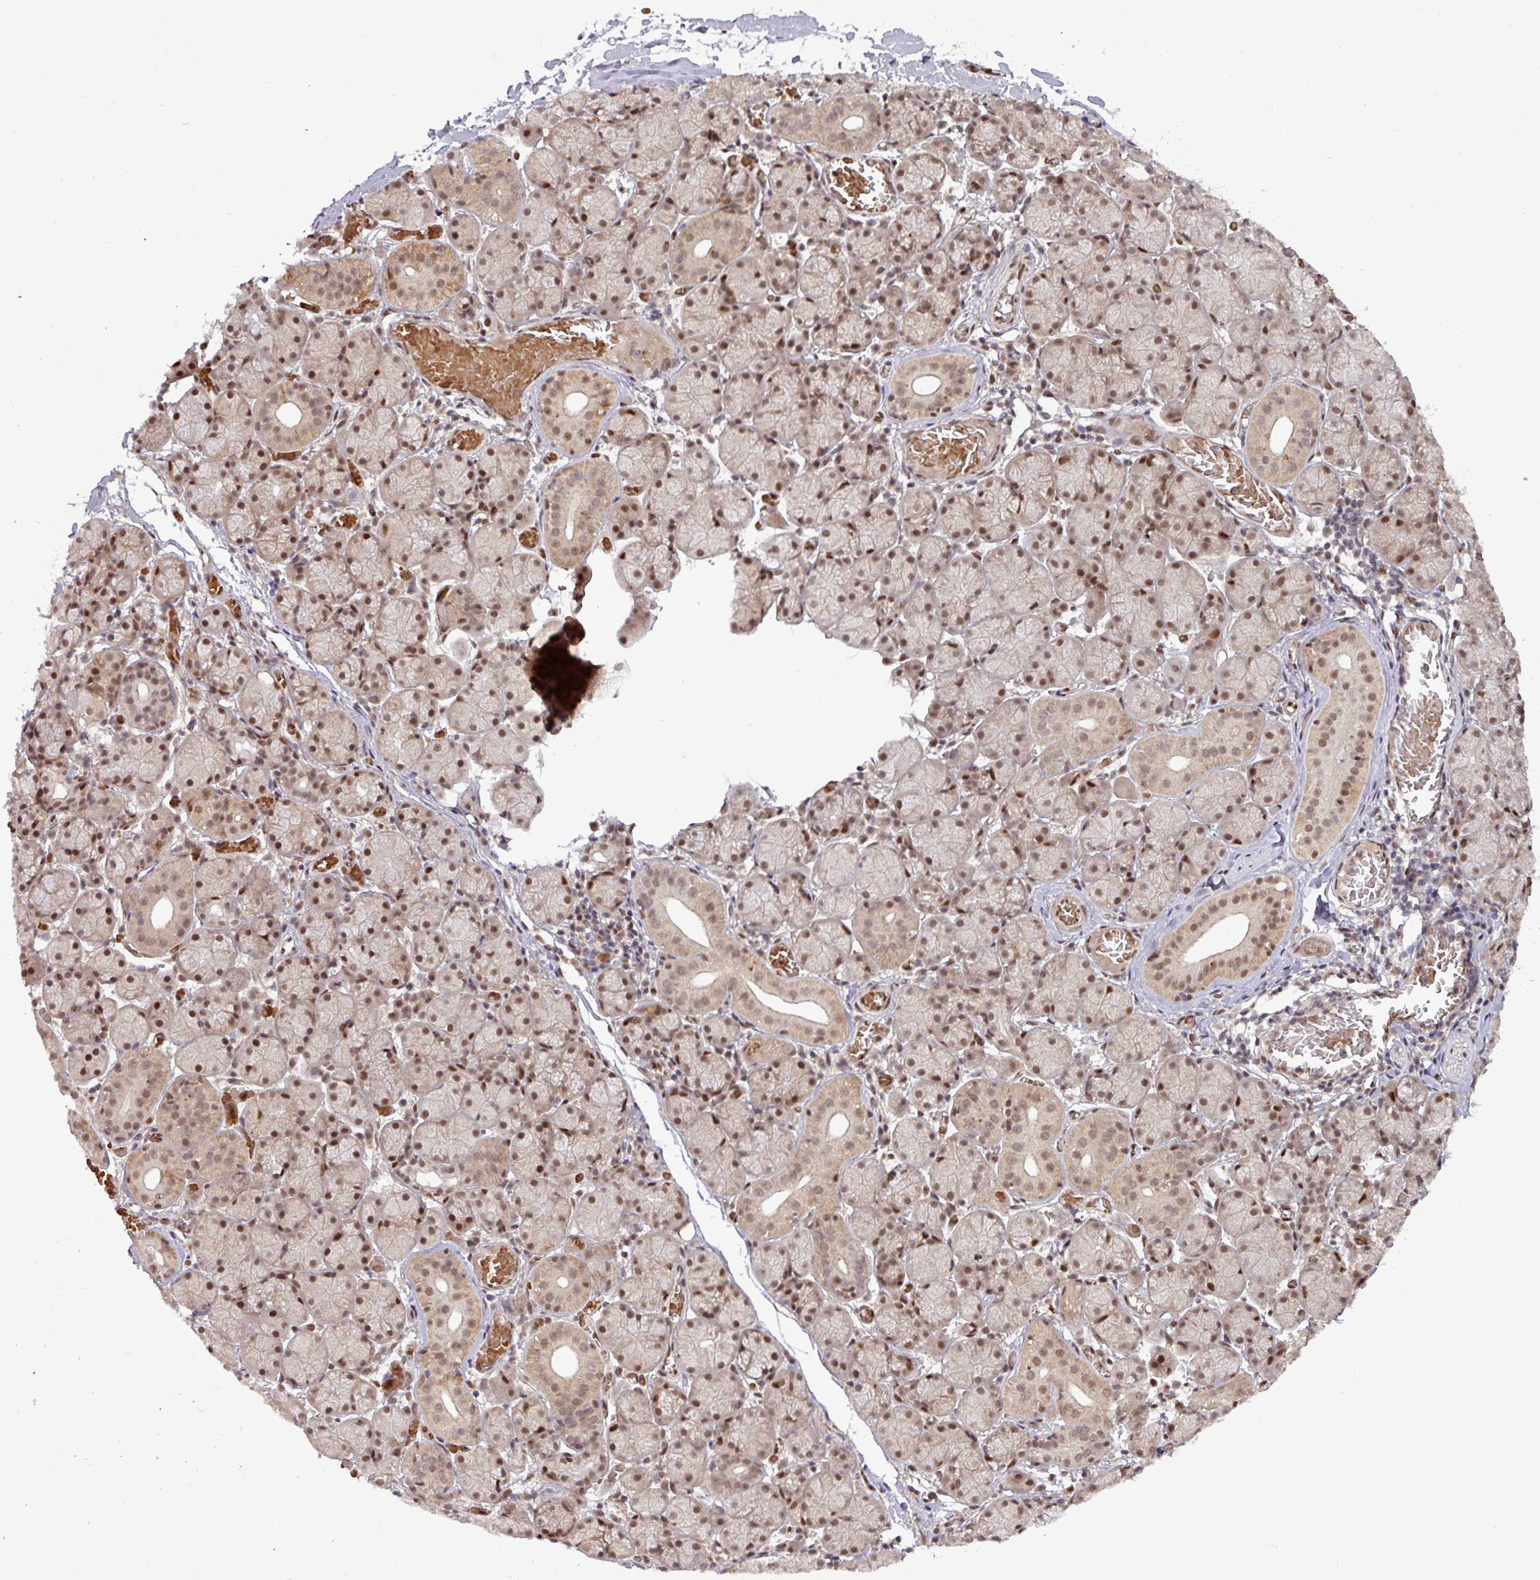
{"staining": {"intensity": "moderate", "quantity": ">75%", "location": "nuclear"}, "tissue": "salivary gland", "cell_type": "Glandular cells", "image_type": "normal", "snomed": [{"axis": "morphology", "description": "Normal tissue, NOS"}, {"axis": "topography", "description": "Salivary gland"}], "caption": "Human salivary gland stained for a protein (brown) shows moderate nuclear positive expression in about >75% of glandular cells.", "gene": "CIC", "patient": {"sex": "female", "age": 24}}